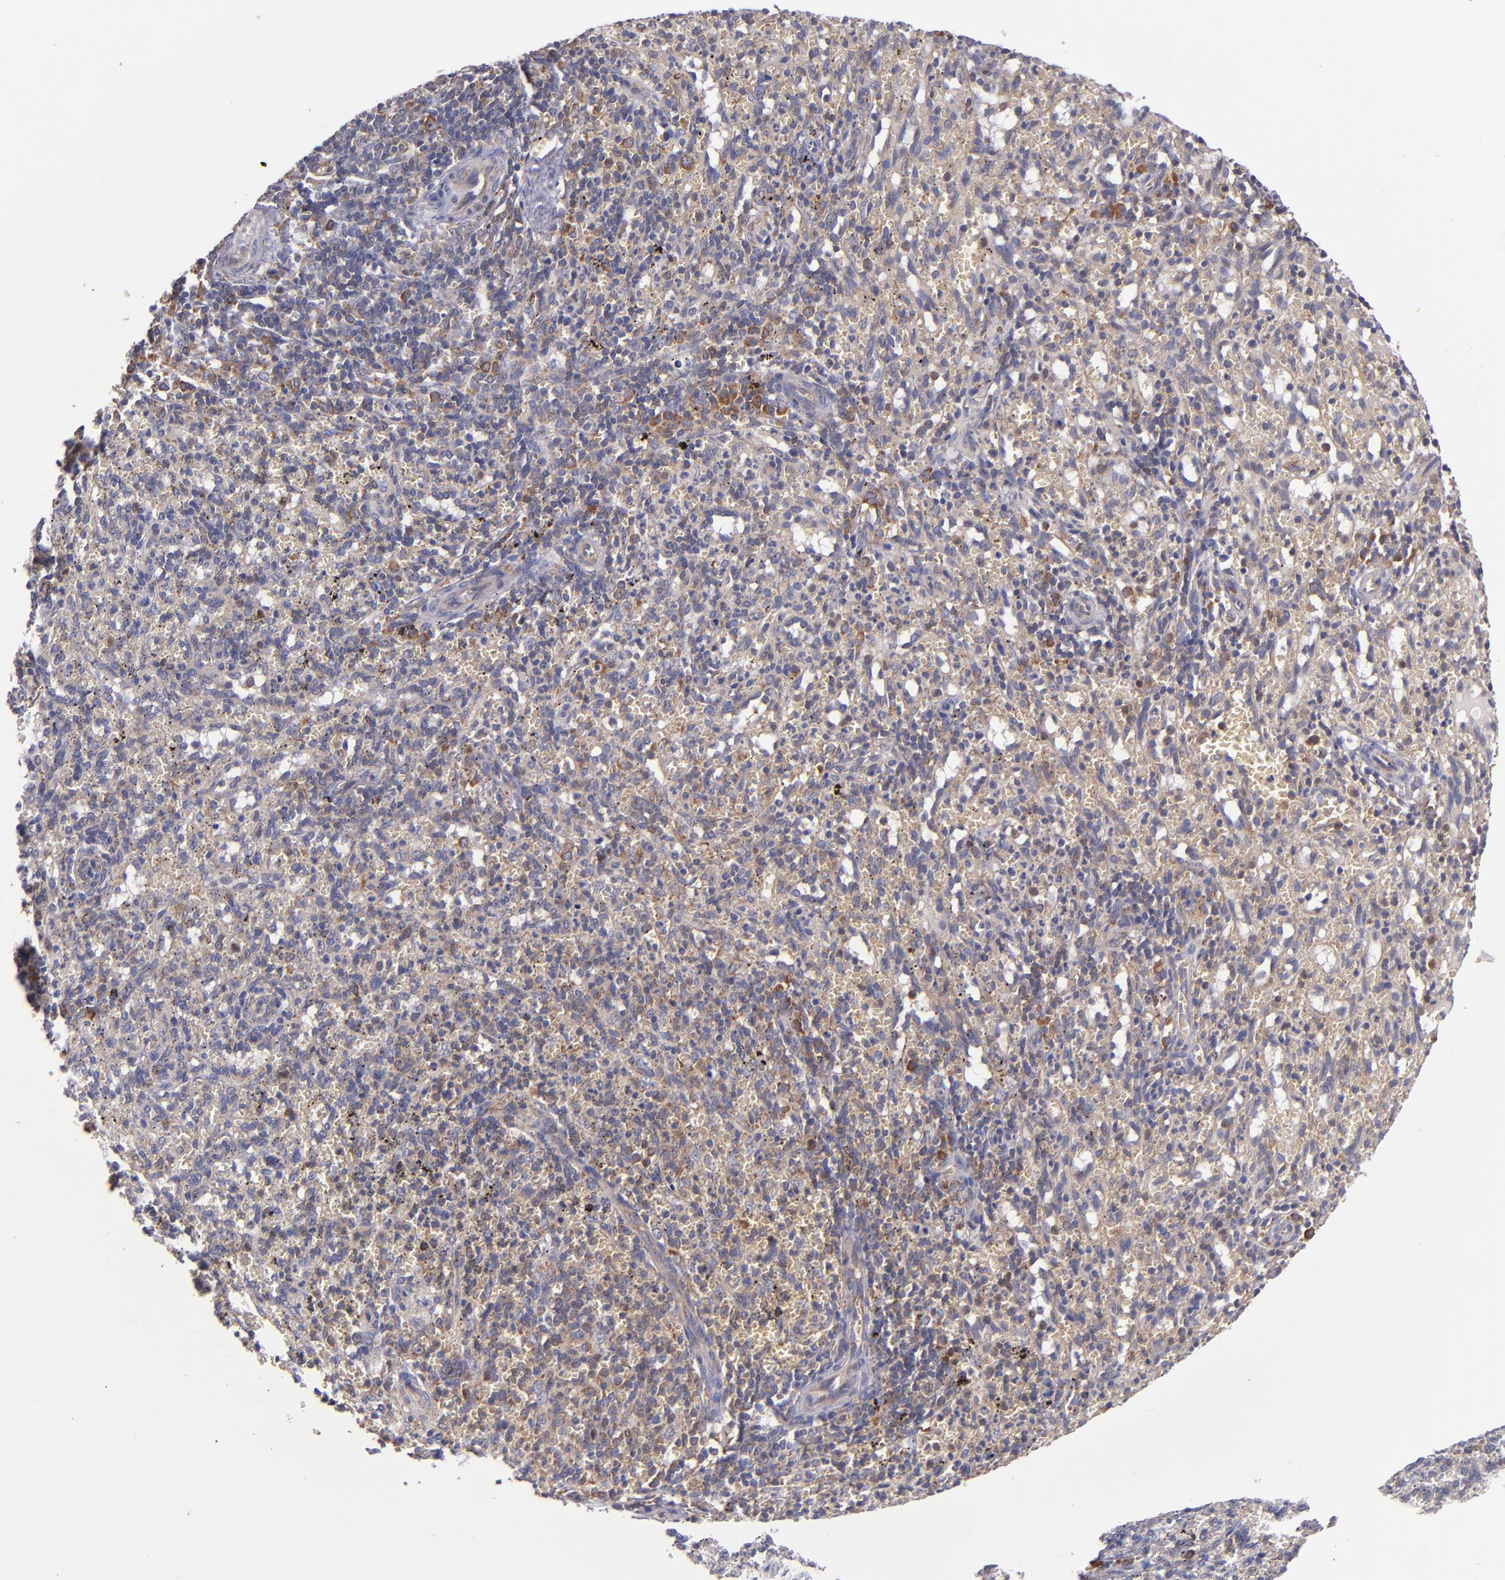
{"staining": {"intensity": "moderate", "quantity": "25%-75%", "location": "cytoplasmic/membranous"}, "tissue": "spleen", "cell_type": "Cells in red pulp", "image_type": "normal", "snomed": [{"axis": "morphology", "description": "Normal tissue, NOS"}, {"axis": "topography", "description": "Spleen"}], "caption": "DAB (3,3'-diaminobenzidine) immunohistochemical staining of unremarkable human spleen reveals moderate cytoplasmic/membranous protein expression in about 25%-75% of cells in red pulp.", "gene": "EIF4ENIF1", "patient": {"sex": "female", "age": 10}}